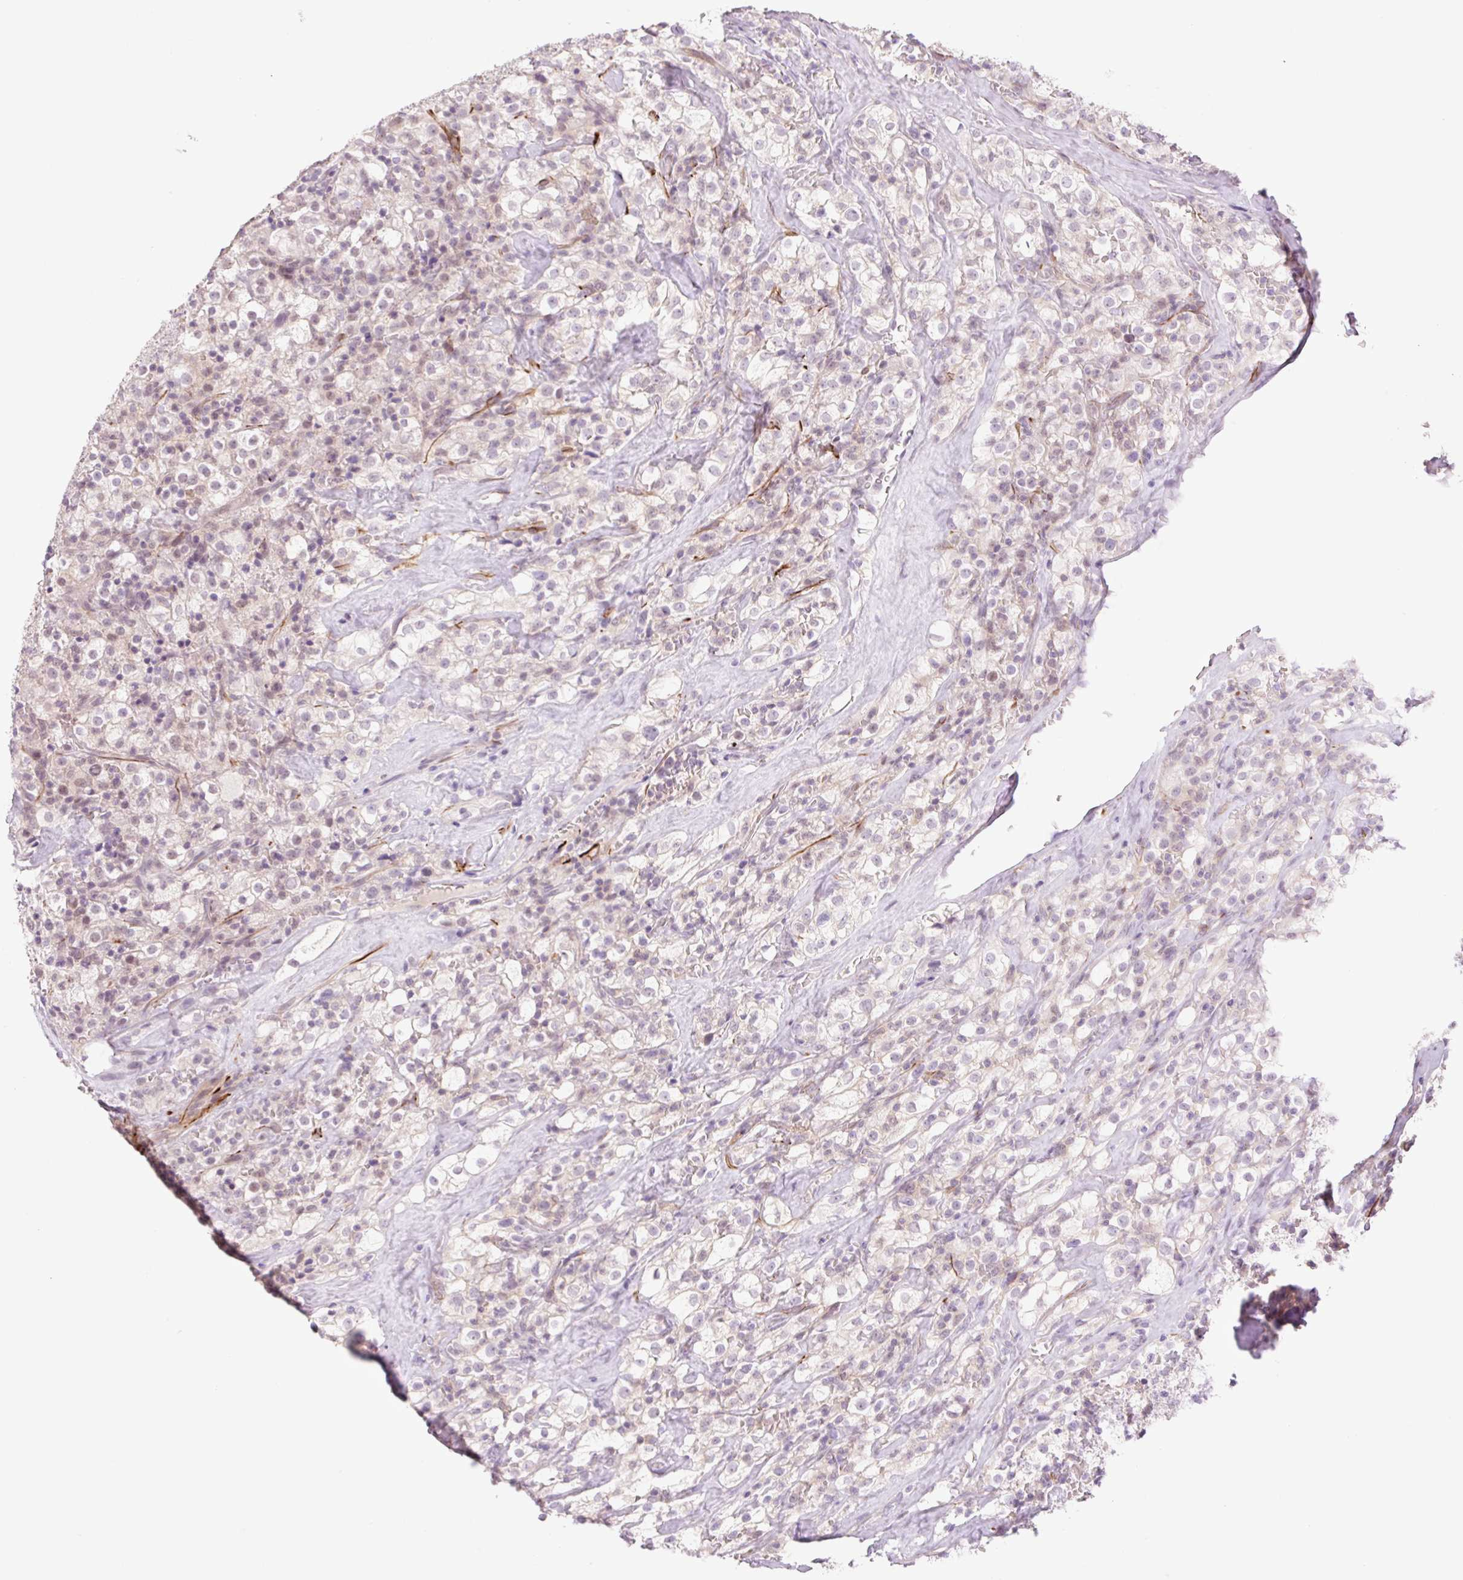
{"staining": {"intensity": "weak", "quantity": "<25%", "location": "nuclear"}, "tissue": "renal cancer", "cell_type": "Tumor cells", "image_type": "cancer", "snomed": [{"axis": "morphology", "description": "Adenocarcinoma, NOS"}, {"axis": "topography", "description": "Kidney"}], "caption": "High magnification brightfield microscopy of renal cancer (adenocarcinoma) stained with DAB (3,3'-diaminobenzidine) (brown) and counterstained with hematoxylin (blue): tumor cells show no significant expression. Brightfield microscopy of IHC stained with DAB (3,3'-diaminobenzidine) (brown) and hematoxylin (blue), captured at high magnification.", "gene": "ZFYVE21", "patient": {"sex": "female", "age": 74}}